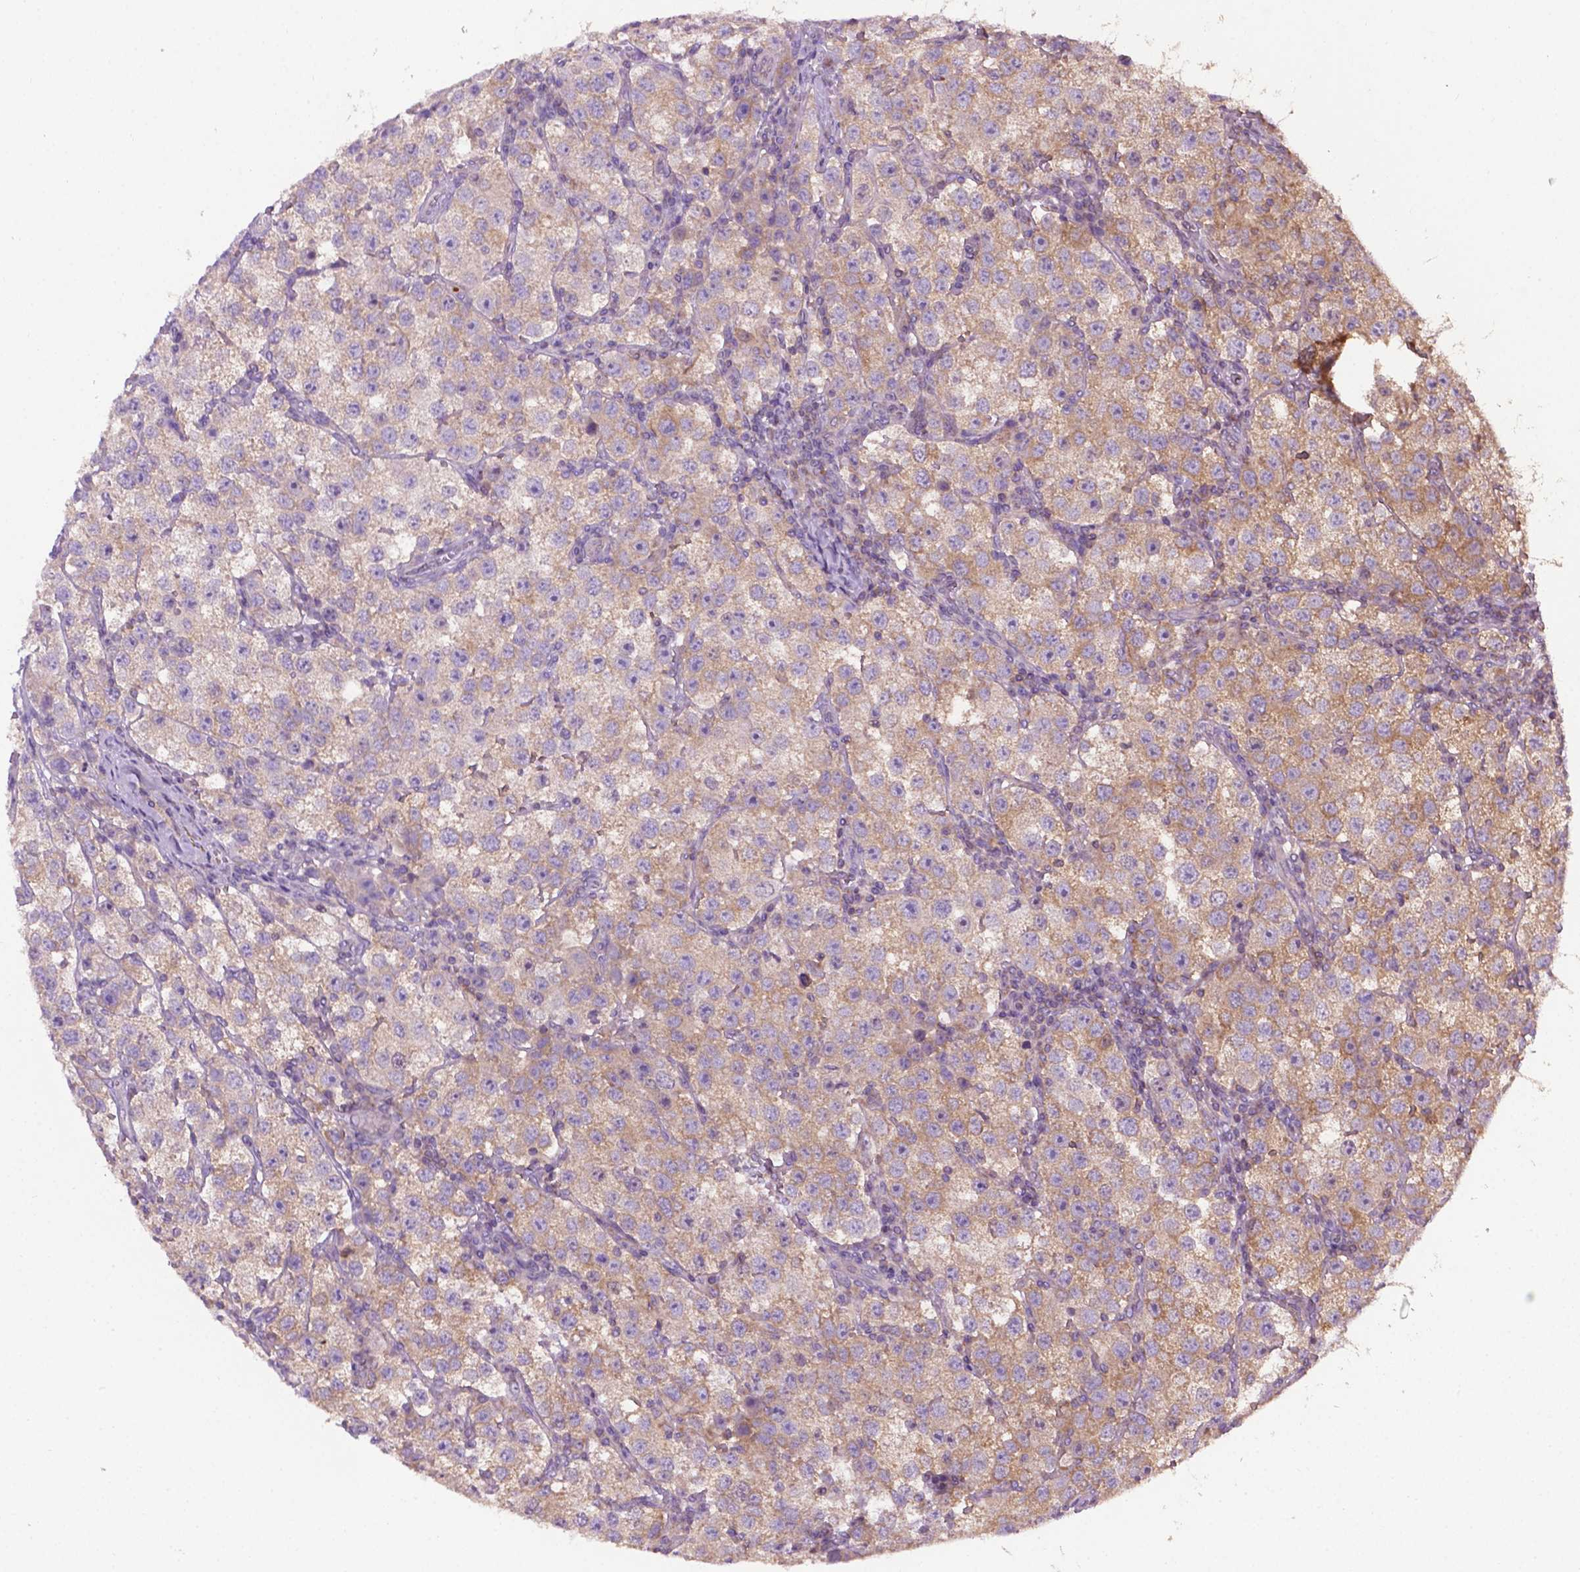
{"staining": {"intensity": "weak", "quantity": "25%-75%", "location": "cytoplasmic/membranous"}, "tissue": "testis cancer", "cell_type": "Tumor cells", "image_type": "cancer", "snomed": [{"axis": "morphology", "description": "Seminoma, NOS"}, {"axis": "topography", "description": "Testis"}], "caption": "A brown stain labels weak cytoplasmic/membranous staining of a protein in testis cancer (seminoma) tumor cells.", "gene": "SPNS2", "patient": {"sex": "male", "age": 37}}